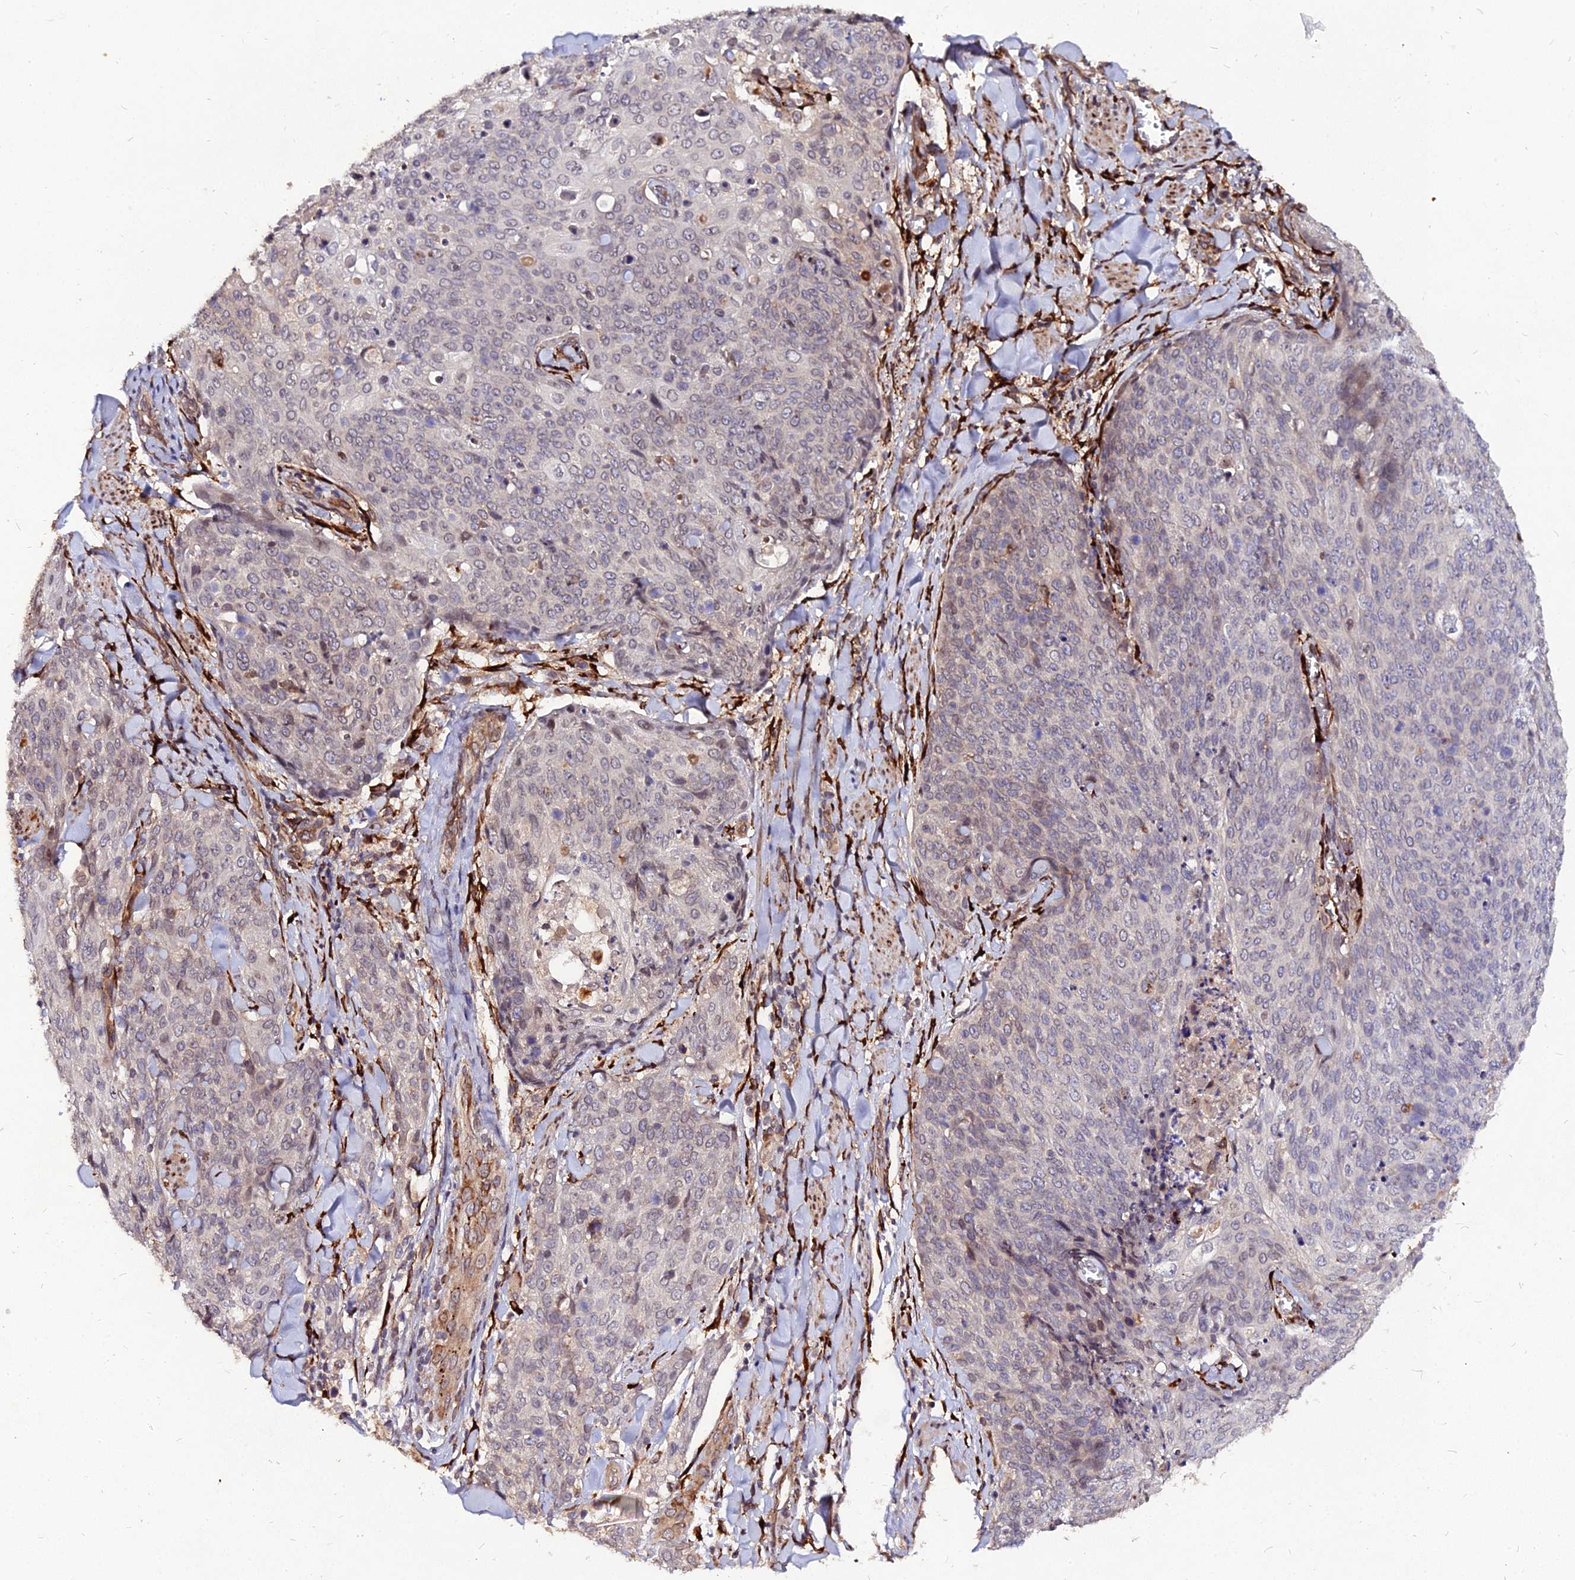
{"staining": {"intensity": "weak", "quantity": "<25%", "location": "cytoplasmic/membranous,nuclear"}, "tissue": "skin cancer", "cell_type": "Tumor cells", "image_type": "cancer", "snomed": [{"axis": "morphology", "description": "Squamous cell carcinoma, NOS"}, {"axis": "topography", "description": "Skin"}, {"axis": "topography", "description": "Vulva"}], "caption": "Immunohistochemistry photomicrograph of neoplastic tissue: human skin cancer (squamous cell carcinoma) stained with DAB displays no significant protein positivity in tumor cells.", "gene": "PDE4D", "patient": {"sex": "female", "age": 85}}